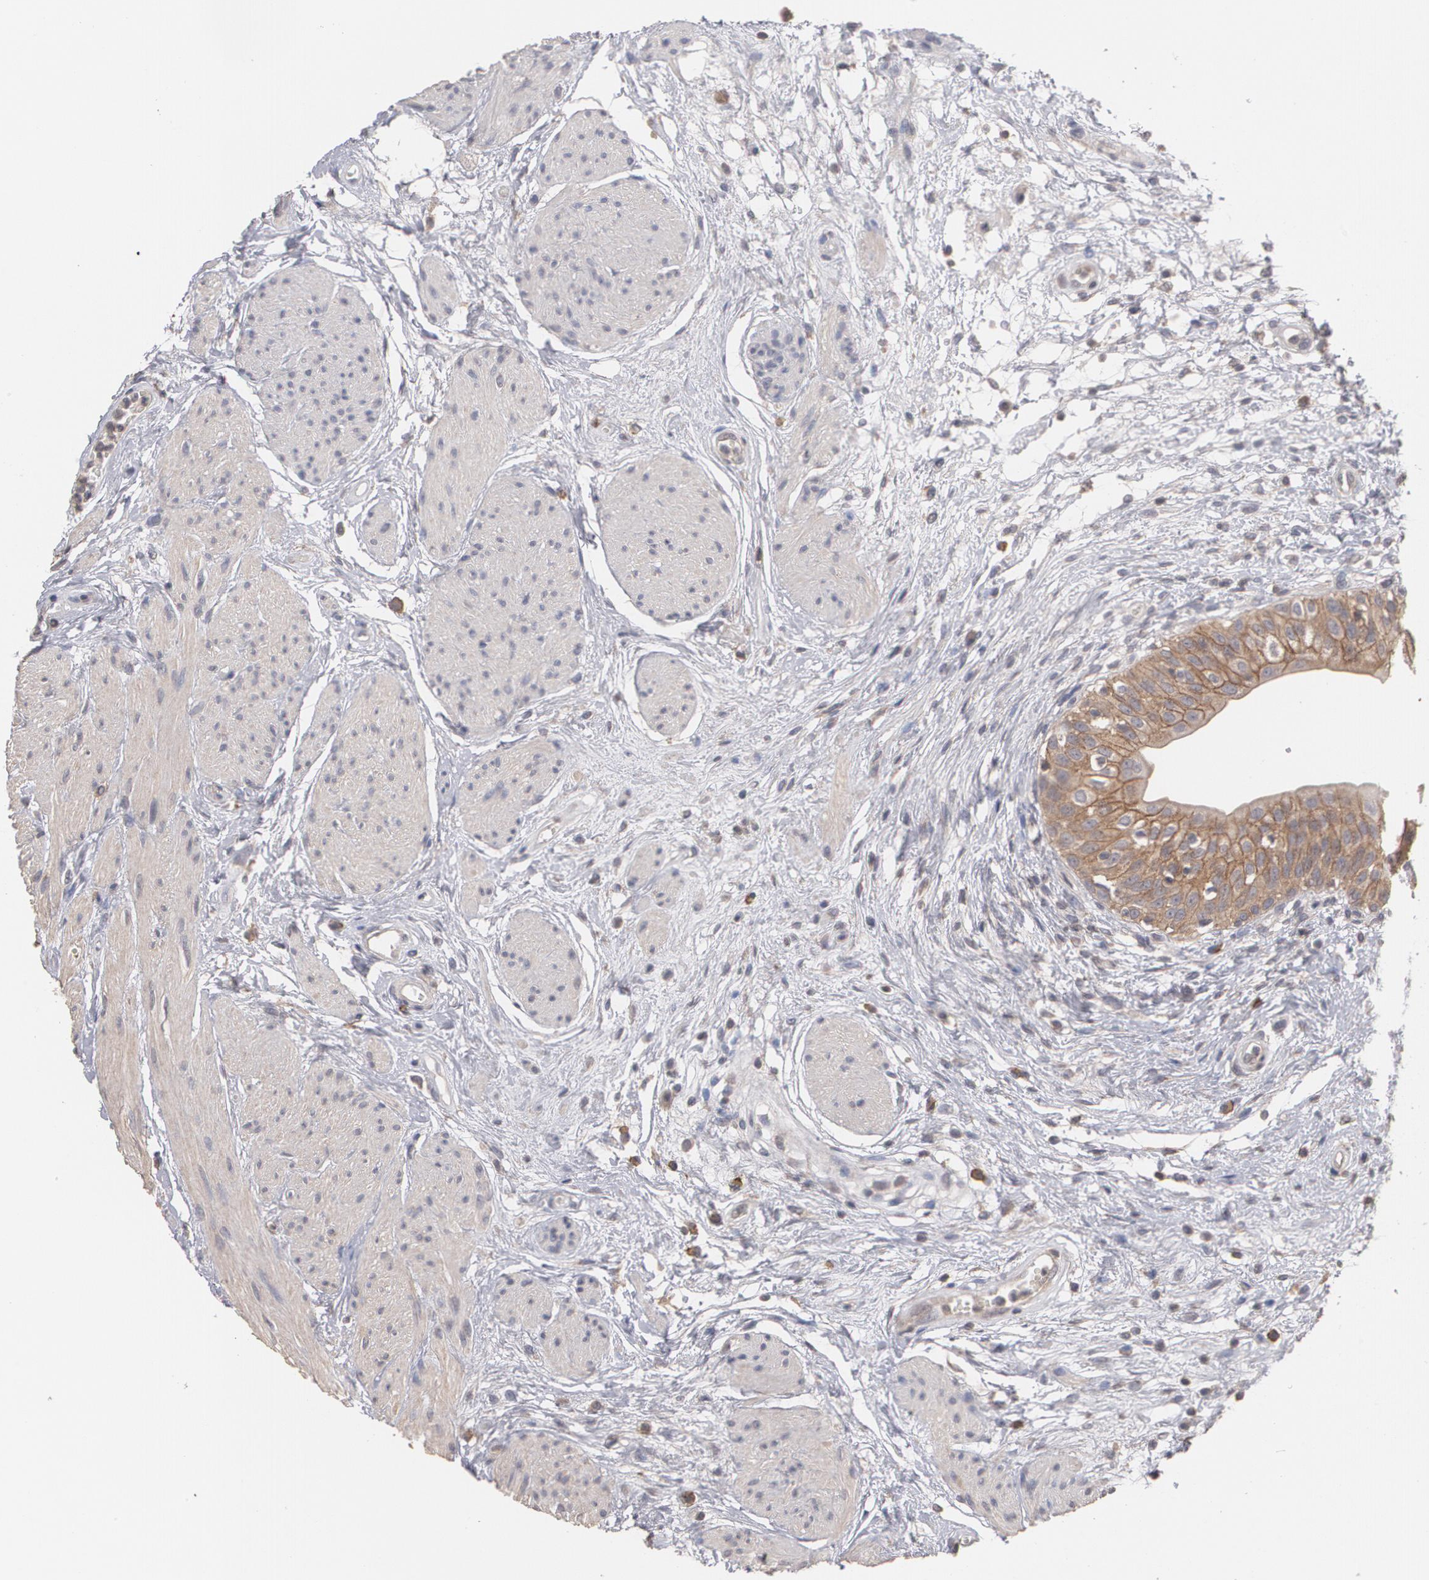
{"staining": {"intensity": "strong", "quantity": ">75%", "location": "cytoplasmic/membranous"}, "tissue": "urinary bladder", "cell_type": "Urothelial cells", "image_type": "normal", "snomed": [{"axis": "morphology", "description": "Normal tissue, NOS"}, {"axis": "topography", "description": "Urinary bladder"}], "caption": "Immunohistochemistry photomicrograph of normal urinary bladder stained for a protein (brown), which displays high levels of strong cytoplasmic/membranous staining in approximately >75% of urothelial cells.", "gene": "ARF6", "patient": {"sex": "female", "age": 55}}